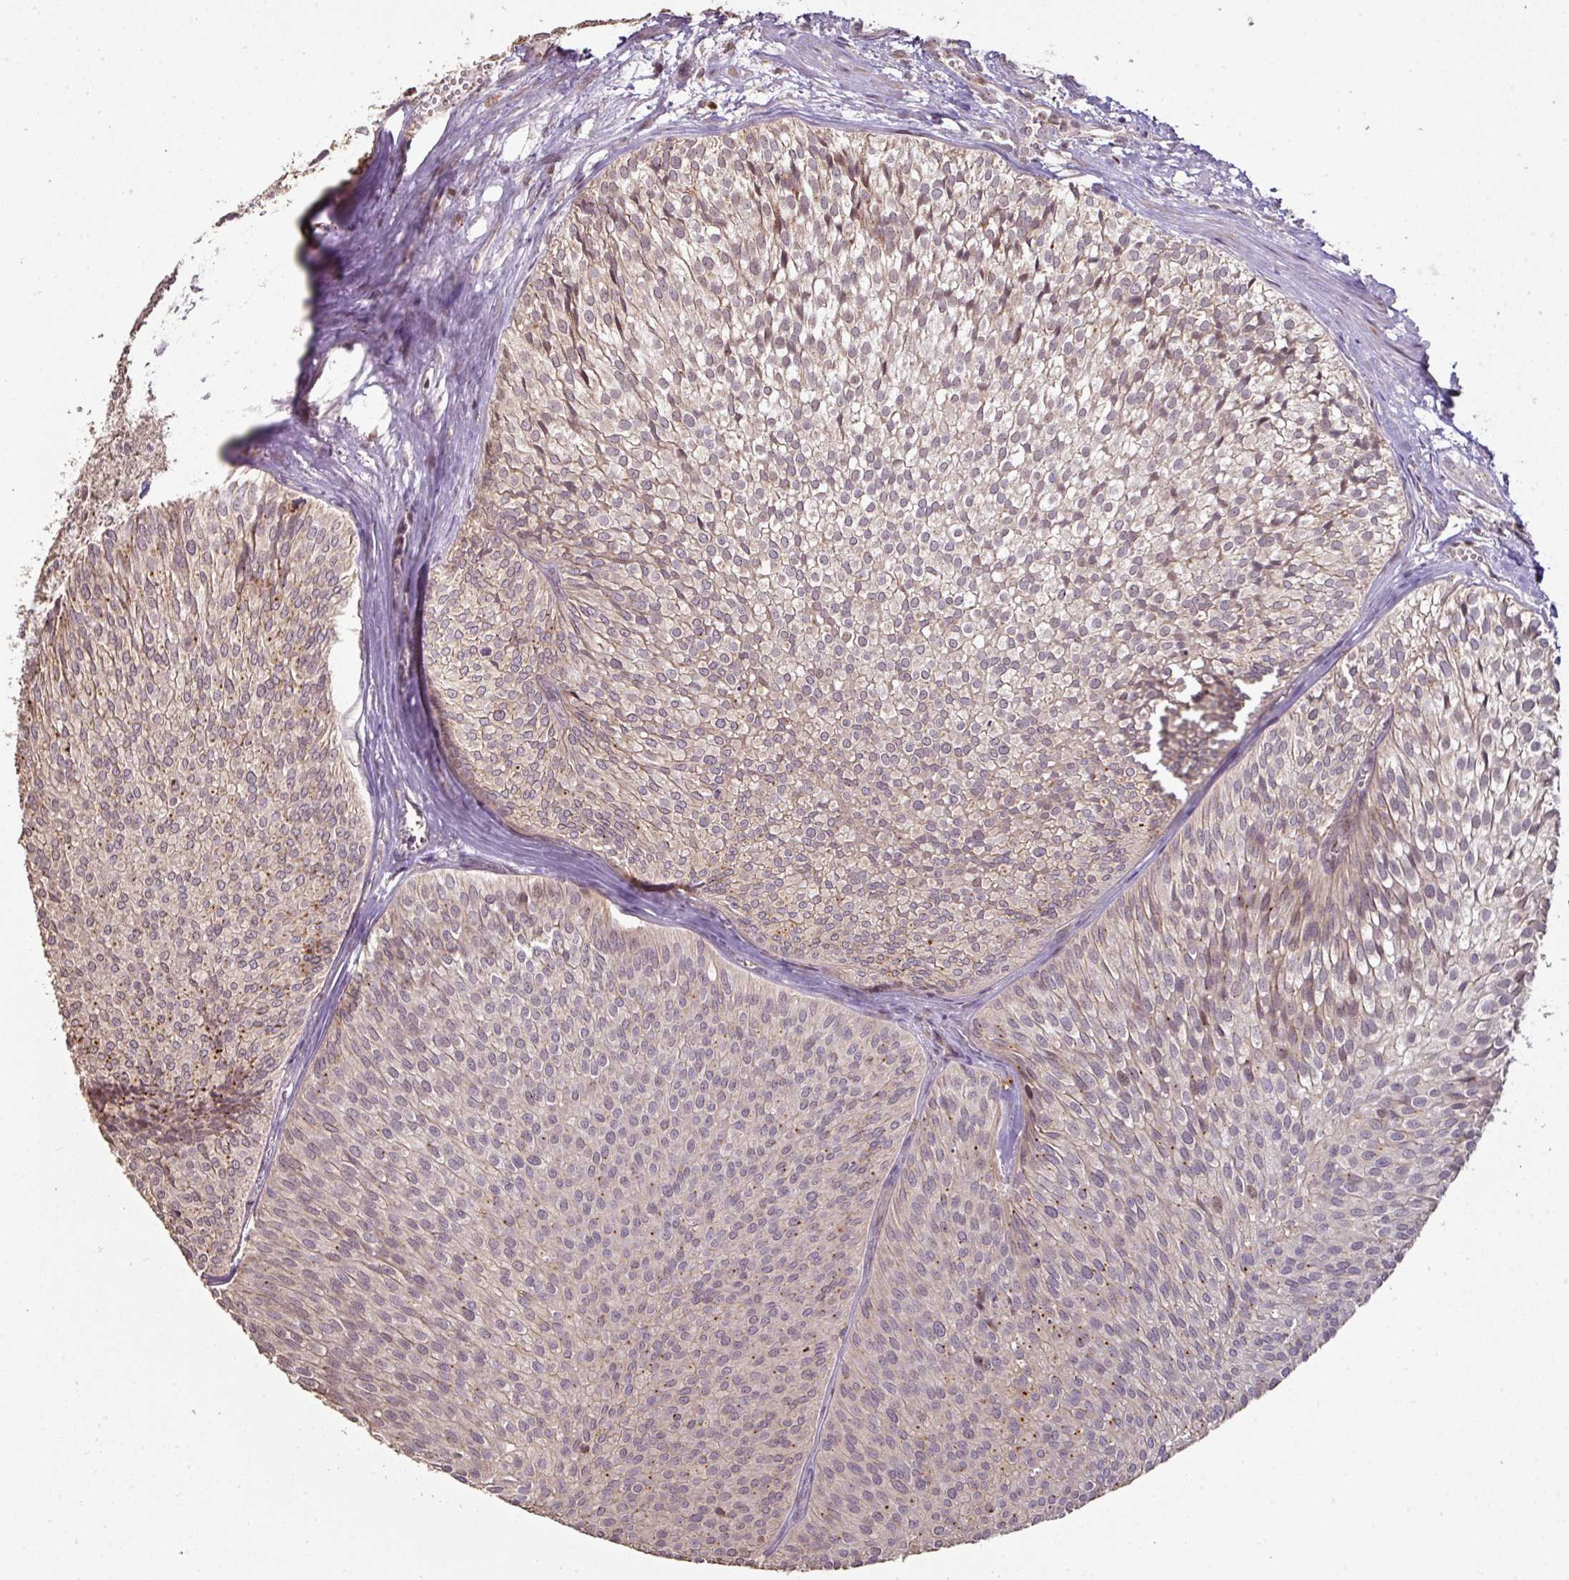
{"staining": {"intensity": "weak", "quantity": "25%-75%", "location": "cytoplasmic/membranous"}, "tissue": "urothelial cancer", "cell_type": "Tumor cells", "image_type": "cancer", "snomed": [{"axis": "morphology", "description": "Urothelial carcinoma, Low grade"}, {"axis": "topography", "description": "Urinary bladder"}], "caption": "High-magnification brightfield microscopy of urothelial carcinoma (low-grade) stained with DAB (3,3'-diaminobenzidine) (brown) and counterstained with hematoxylin (blue). tumor cells exhibit weak cytoplasmic/membranous staining is identified in approximately25%-75% of cells. The staining was performed using DAB (3,3'-diaminobenzidine) to visualize the protein expression in brown, while the nuclei were stained in blue with hematoxylin (Magnification: 20x).", "gene": "CXCR5", "patient": {"sex": "male", "age": 91}}